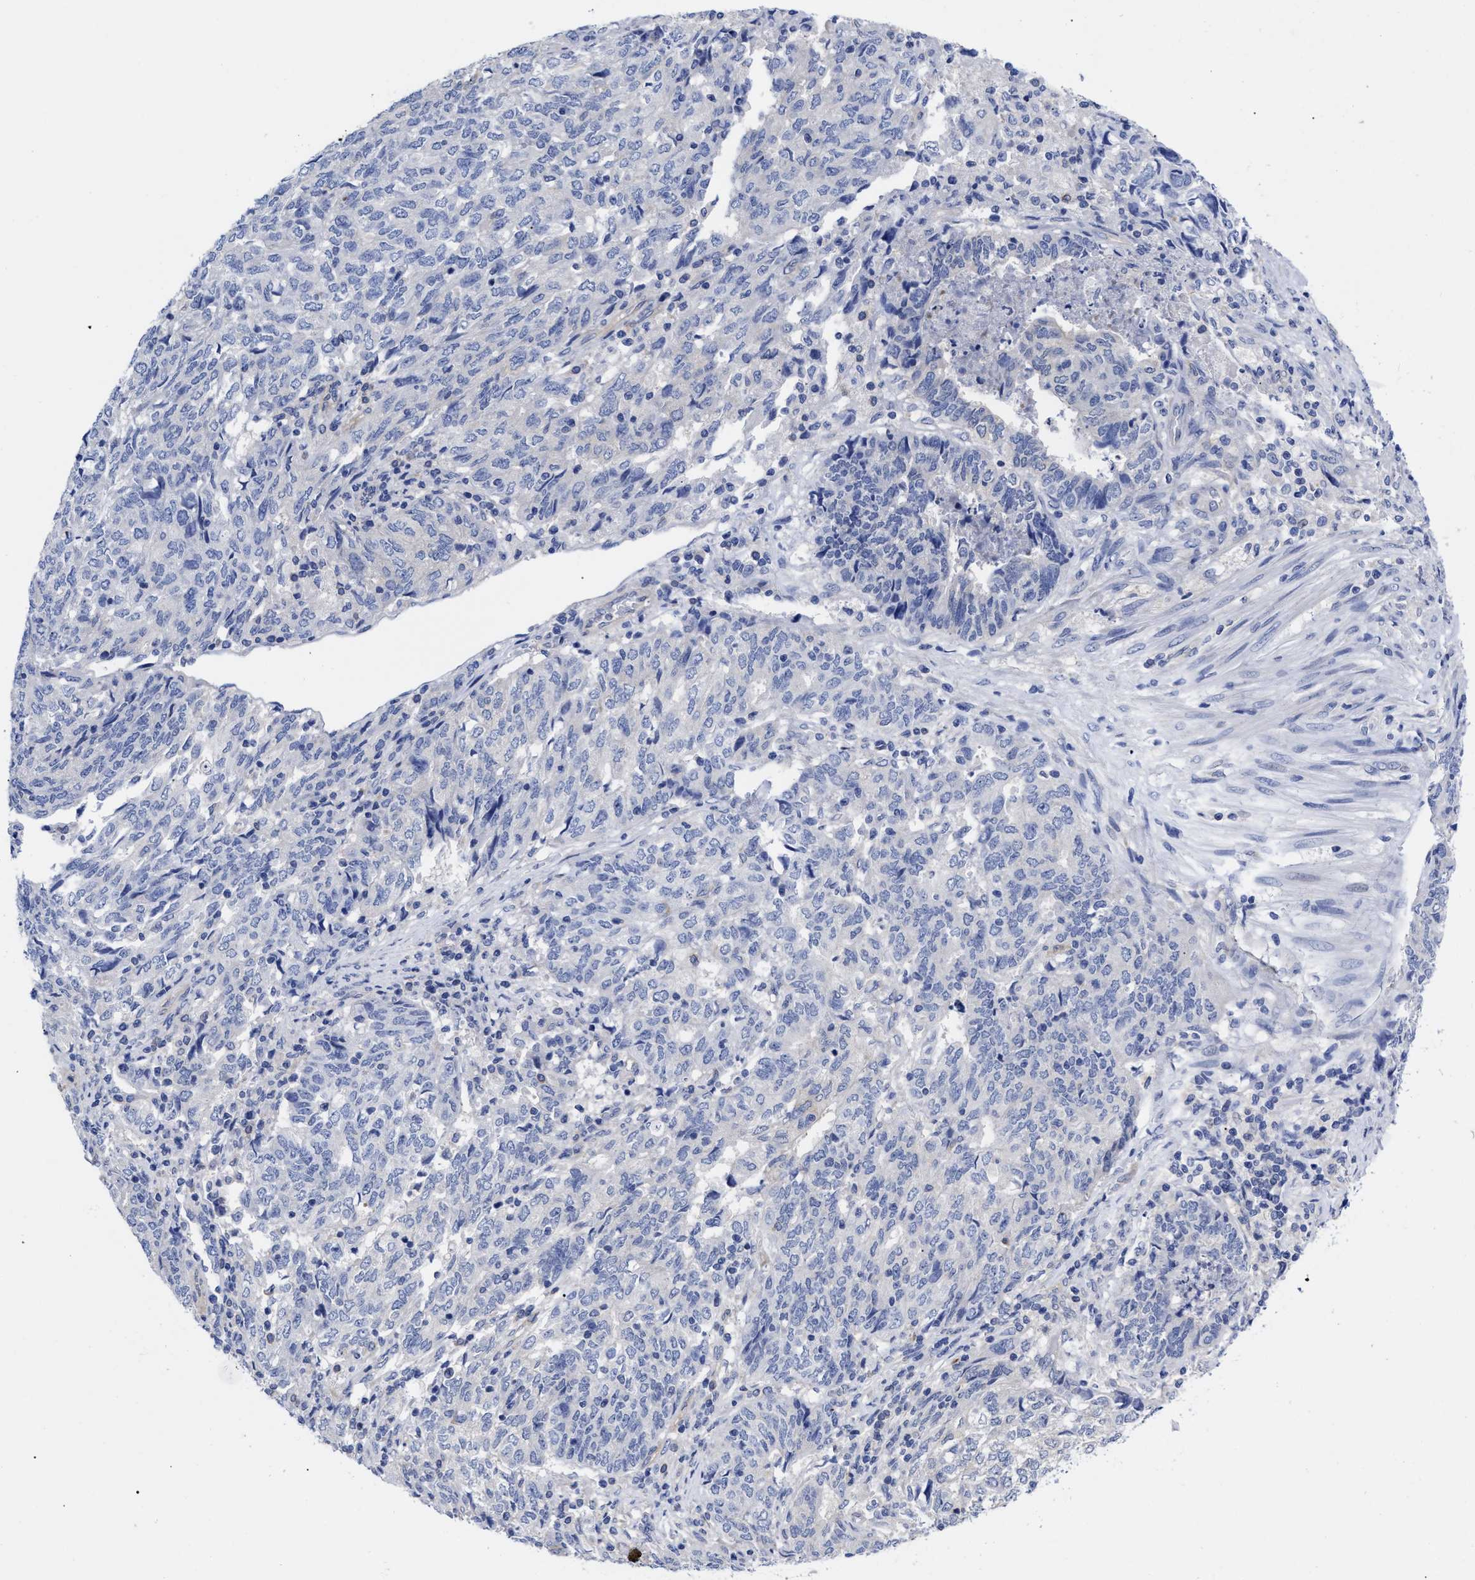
{"staining": {"intensity": "negative", "quantity": "none", "location": "none"}, "tissue": "endometrial cancer", "cell_type": "Tumor cells", "image_type": "cancer", "snomed": [{"axis": "morphology", "description": "Adenocarcinoma, NOS"}, {"axis": "topography", "description": "Endometrium"}], "caption": "An IHC micrograph of adenocarcinoma (endometrial) is shown. There is no staining in tumor cells of adenocarcinoma (endometrial). (Stains: DAB immunohistochemistry (IHC) with hematoxylin counter stain, Microscopy: brightfield microscopy at high magnification).", "gene": "IRAG2", "patient": {"sex": "female", "age": 80}}